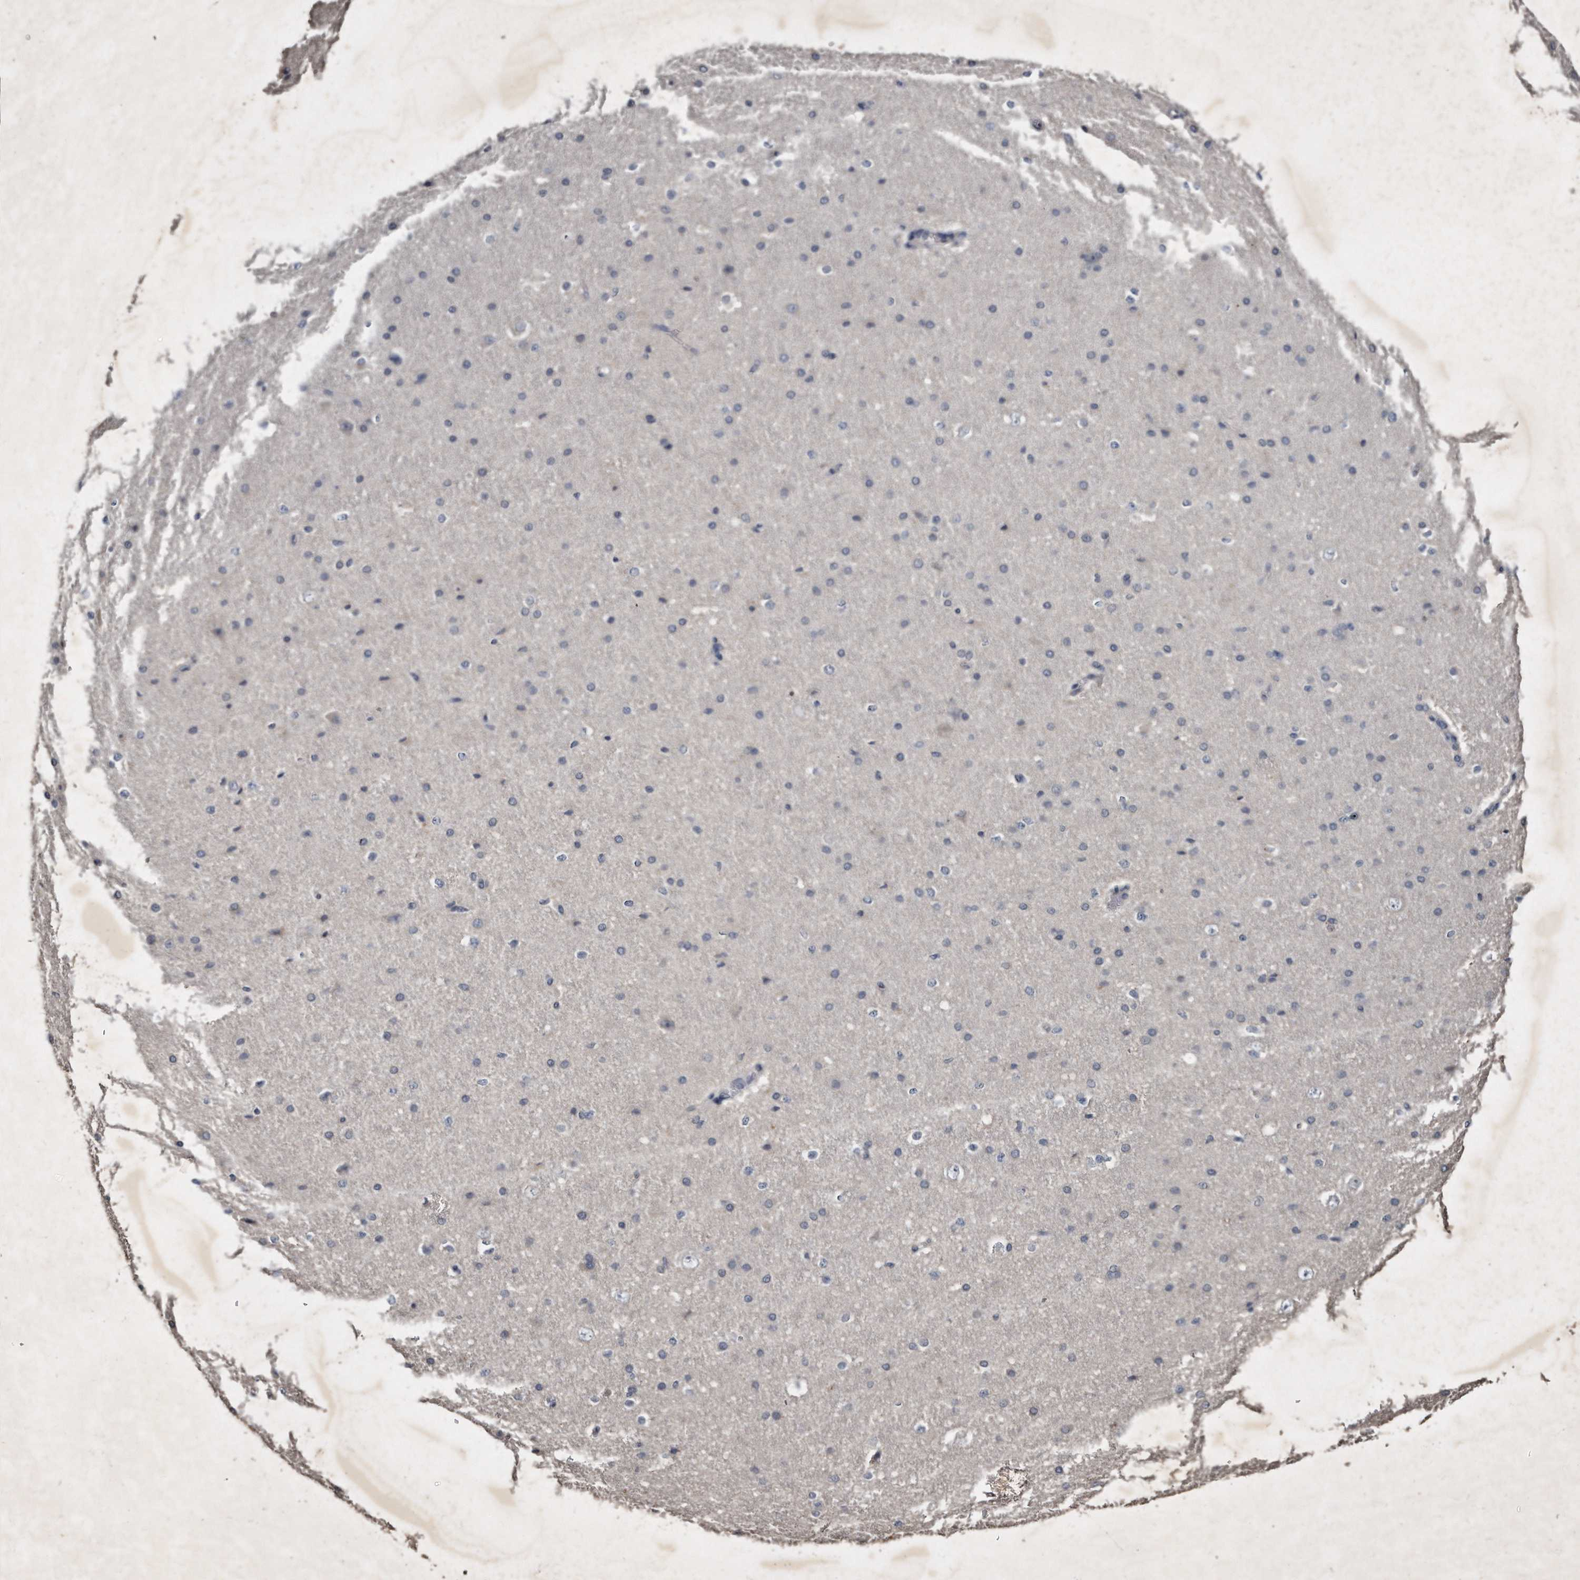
{"staining": {"intensity": "negative", "quantity": "none", "location": "none"}, "tissue": "cerebral cortex", "cell_type": "Endothelial cells", "image_type": "normal", "snomed": [{"axis": "morphology", "description": "Normal tissue, NOS"}, {"axis": "morphology", "description": "Developmental malformation"}, {"axis": "topography", "description": "Cerebral cortex"}], "caption": "The micrograph reveals no significant expression in endothelial cells of cerebral cortex.", "gene": "KLHDC3", "patient": {"sex": "female", "age": 30}}